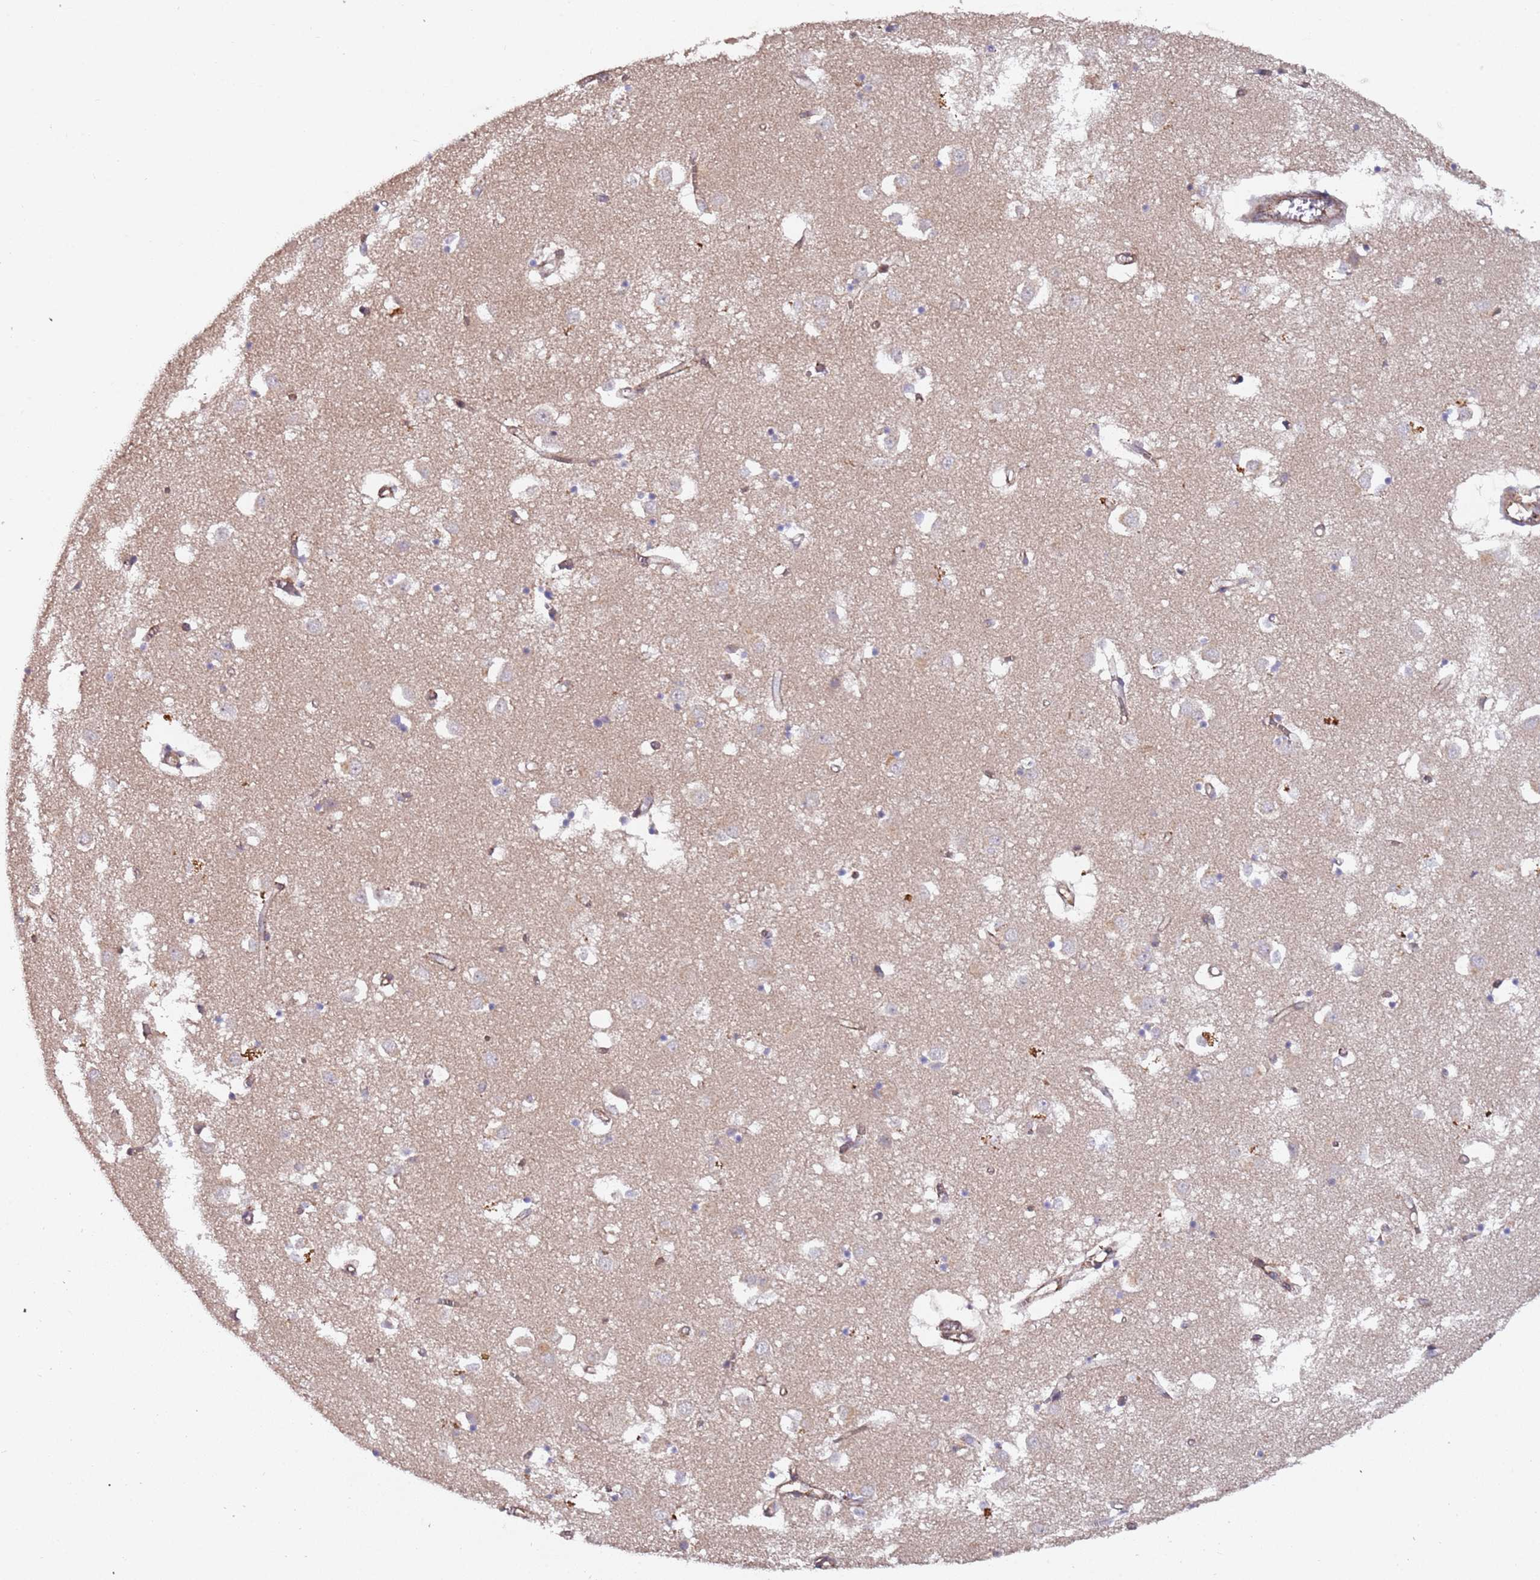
{"staining": {"intensity": "negative", "quantity": "none", "location": "none"}, "tissue": "caudate", "cell_type": "Glial cells", "image_type": "normal", "snomed": [{"axis": "morphology", "description": "Normal tissue, NOS"}, {"axis": "topography", "description": "Lateral ventricle wall"}], "caption": "The immunohistochemistry image has no significant positivity in glial cells of caudate.", "gene": "KANSL1L", "patient": {"sex": "male", "age": 70}}